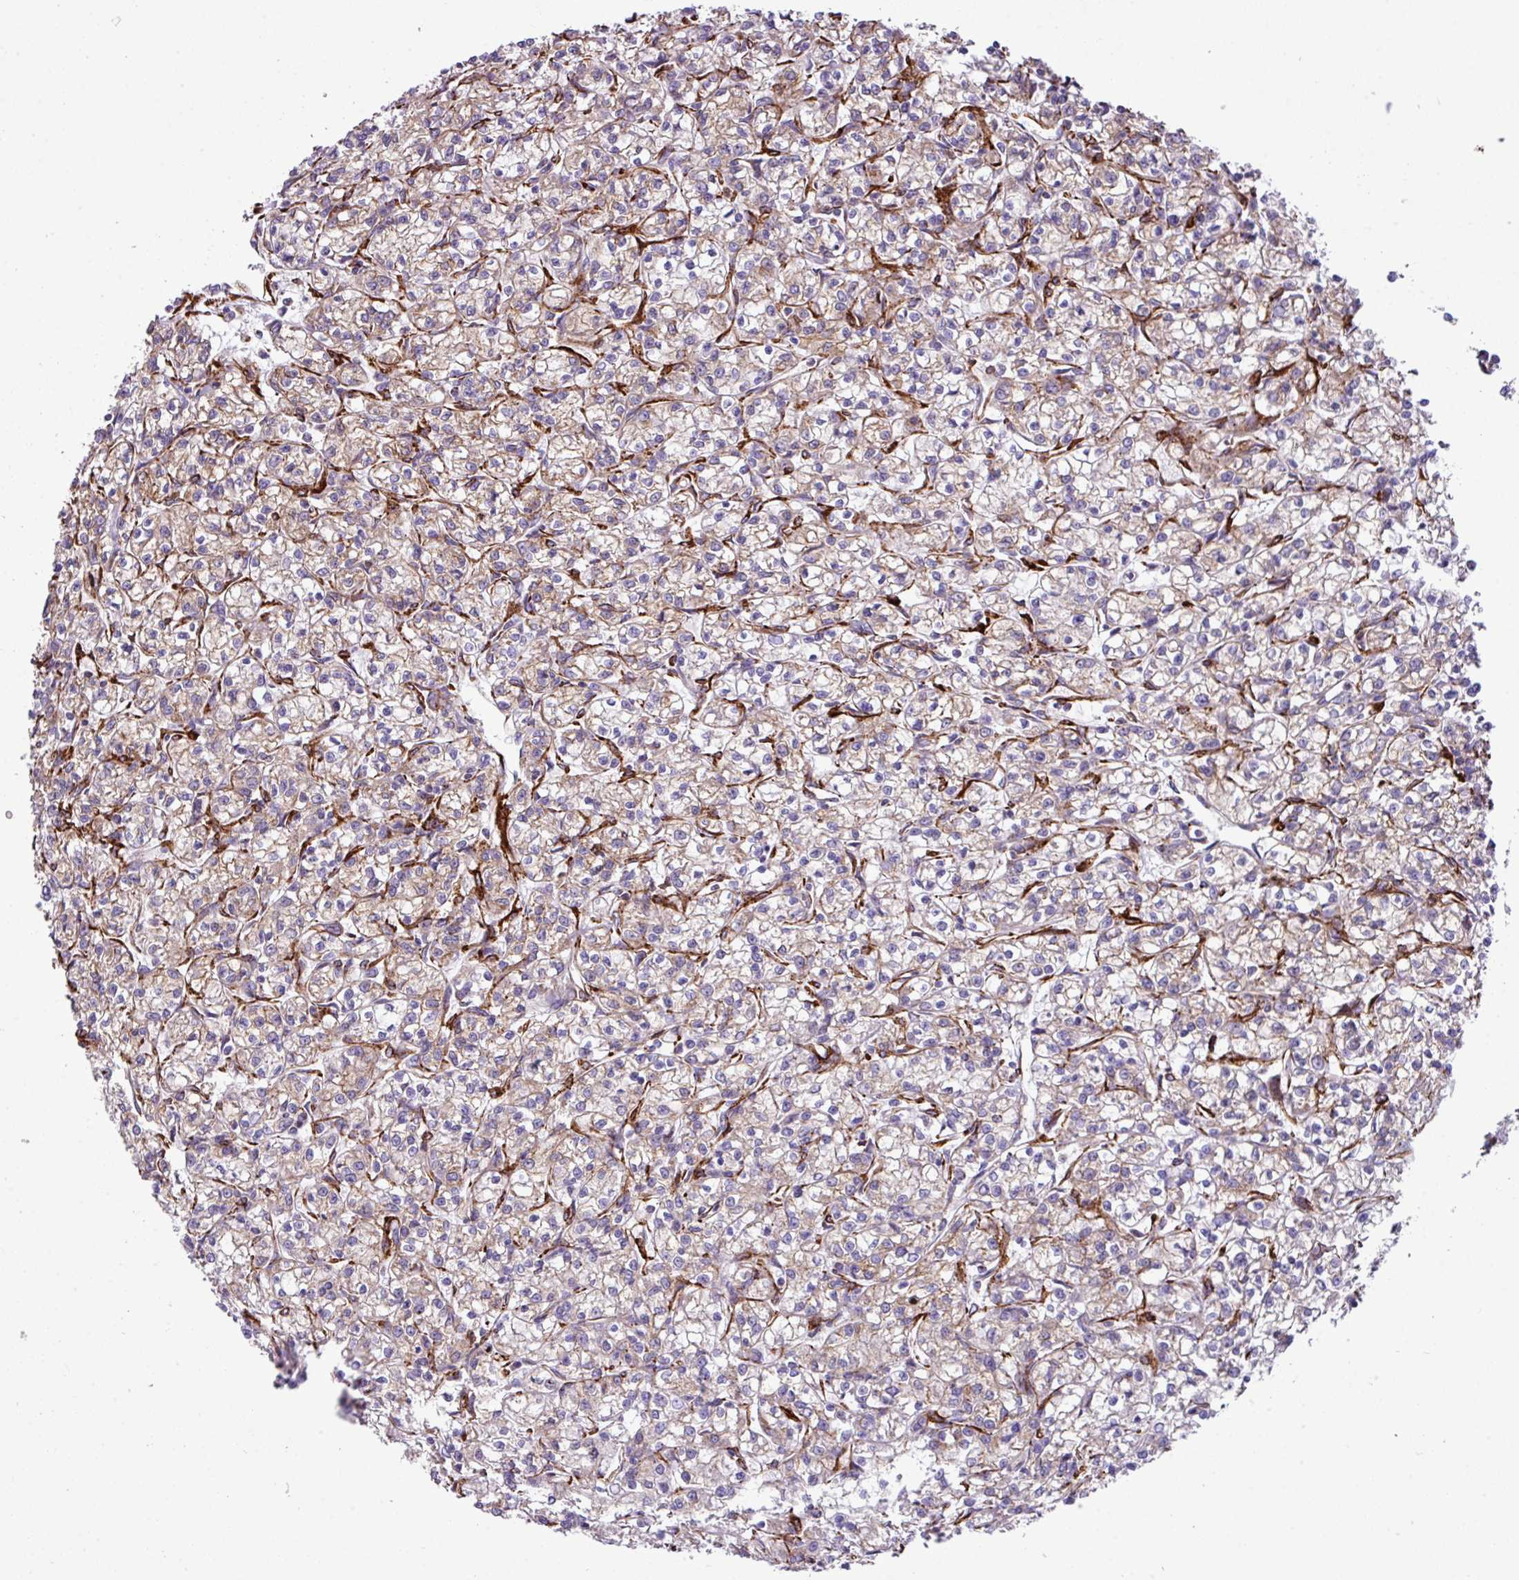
{"staining": {"intensity": "weak", "quantity": ">75%", "location": "cytoplasmic/membranous"}, "tissue": "renal cancer", "cell_type": "Tumor cells", "image_type": "cancer", "snomed": [{"axis": "morphology", "description": "Adenocarcinoma, NOS"}, {"axis": "topography", "description": "Kidney"}], "caption": "High-power microscopy captured an IHC histopathology image of renal adenocarcinoma, revealing weak cytoplasmic/membranous positivity in approximately >75% of tumor cells.", "gene": "FAM47E", "patient": {"sex": "female", "age": 59}}